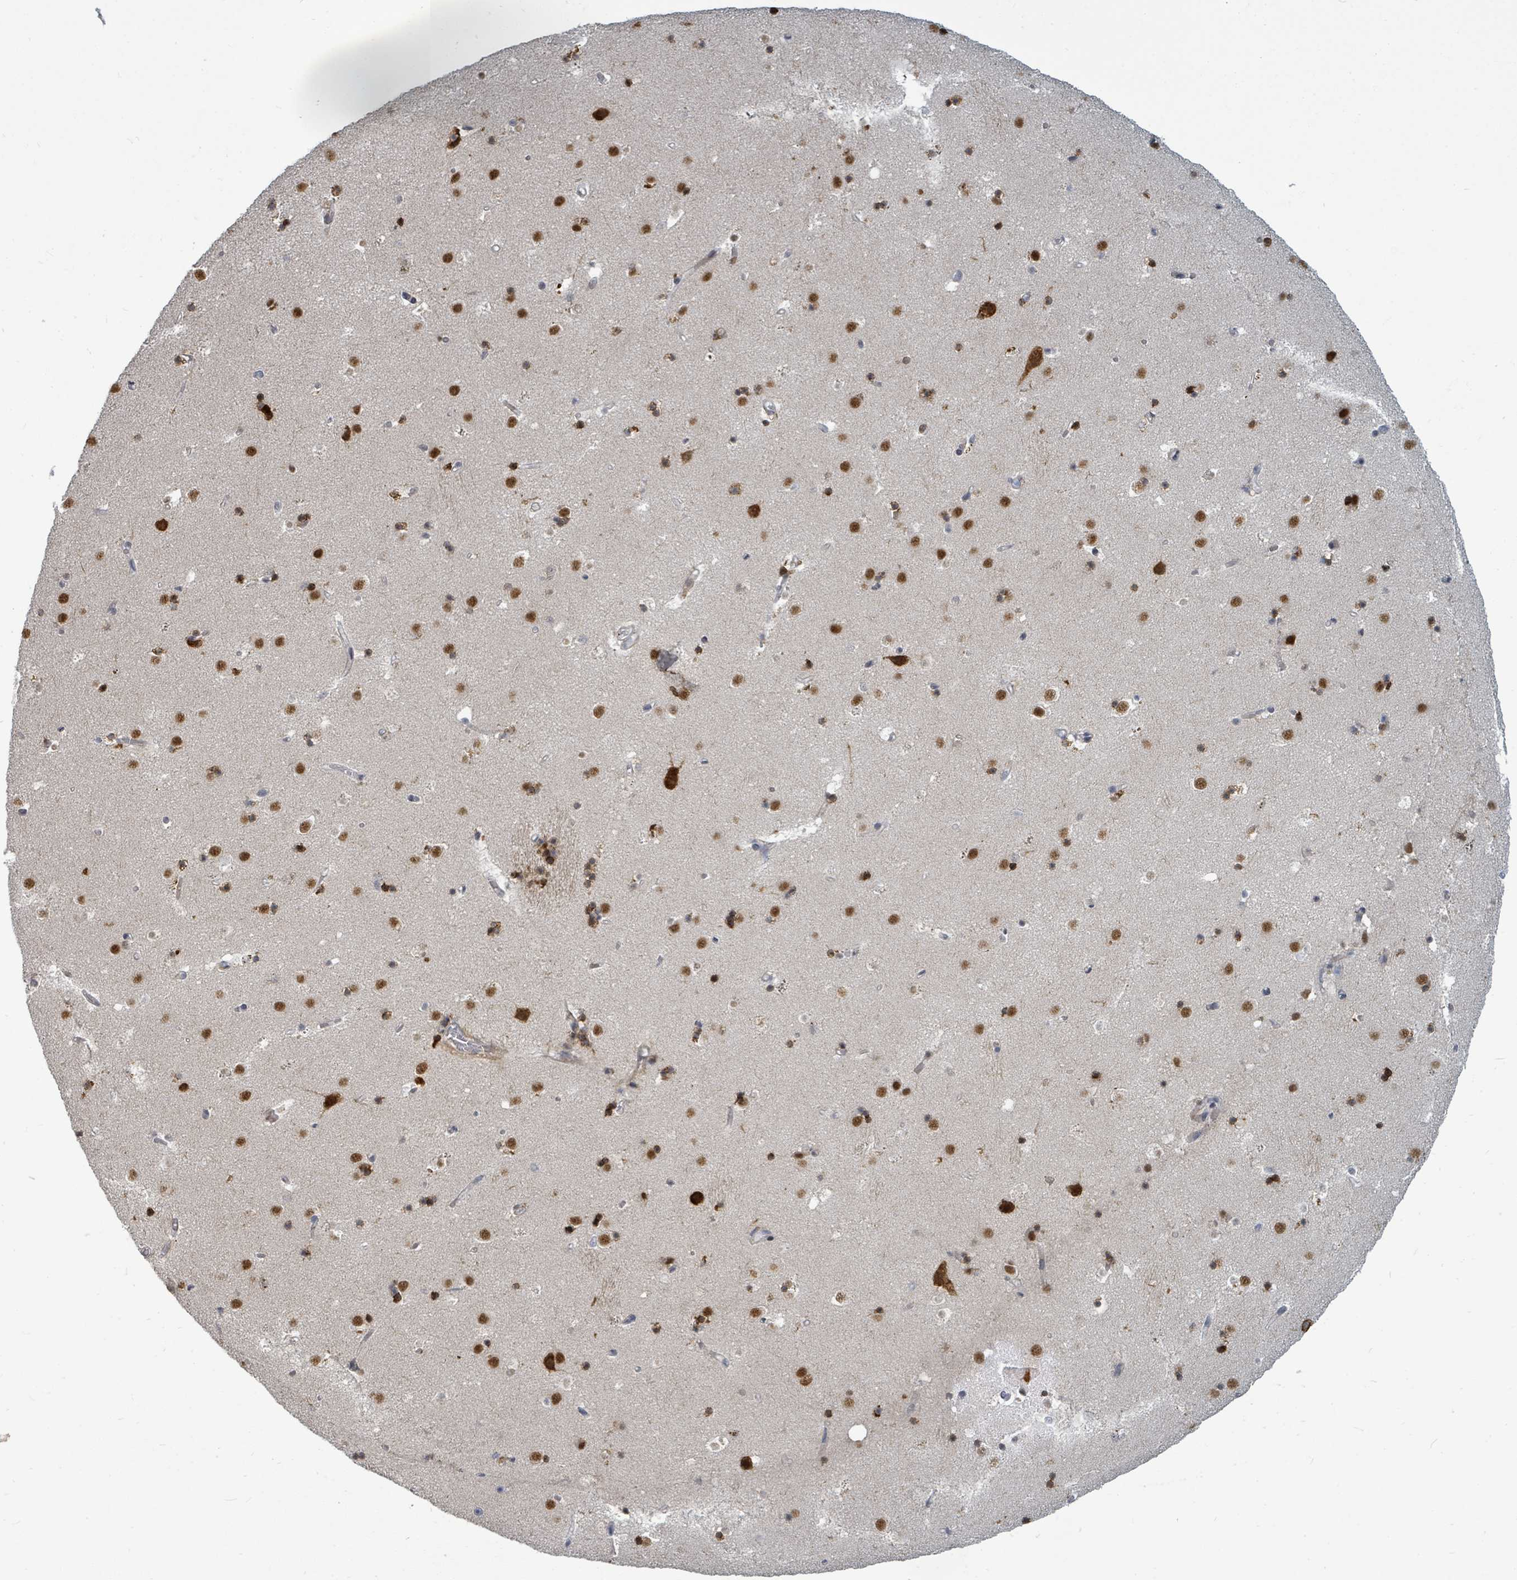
{"staining": {"intensity": "strong", "quantity": ">75%", "location": "cytoplasmic/membranous,nuclear"}, "tissue": "caudate", "cell_type": "Glial cells", "image_type": "normal", "snomed": [{"axis": "morphology", "description": "Normal tissue, NOS"}, {"axis": "topography", "description": "Lateral ventricle wall"}], "caption": "An immunohistochemistry histopathology image of unremarkable tissue is shown. Protein staining in brown highlights strong cytoplasmic/membranous,nuclear positivity in caudate within glial cells. (IHC, brightfield microscopy, high magnification).", "gene": "TRDMT1", "patient": {"sex": "male", "age": 58}}